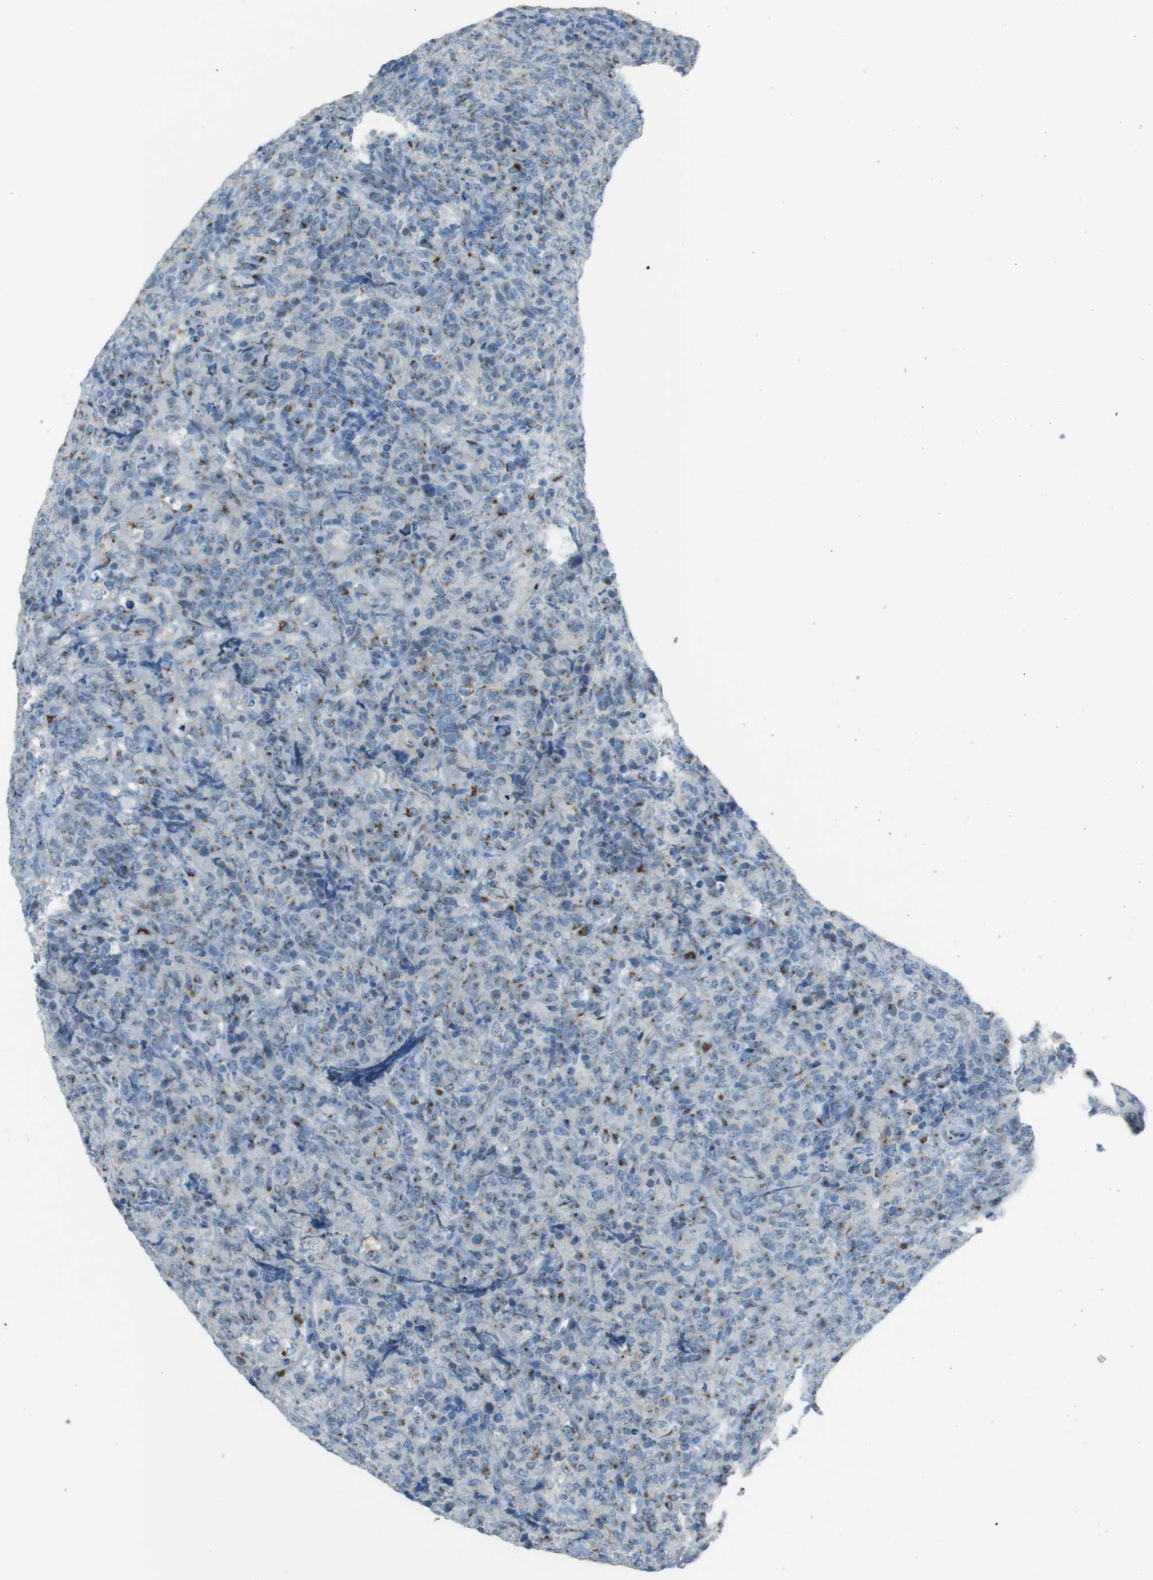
{"staining": {"intensity": "moderate", "quantity": "<25%", "location": "cytoplasmic/membranous"}, "tissue": "lymphoma", "cell_type": "Tumor cells", "image_type": "cancer", "snomed": [{"axis": "morphology", "description": "Malignant lymphoma, non-Hodgkin's type, High grade"}, {"axis": "topography", "description": "Tonsil"}], "caption": "Brown immunohistochemical staining in malignant lymphoma, non-Hodgkin's type (high-grade) displays moderate cytoplasmic/membranous expression in about <25% of tumor cells.", "gene": "TXNDC15", "patient": {"sex": "female", "age": 36}}